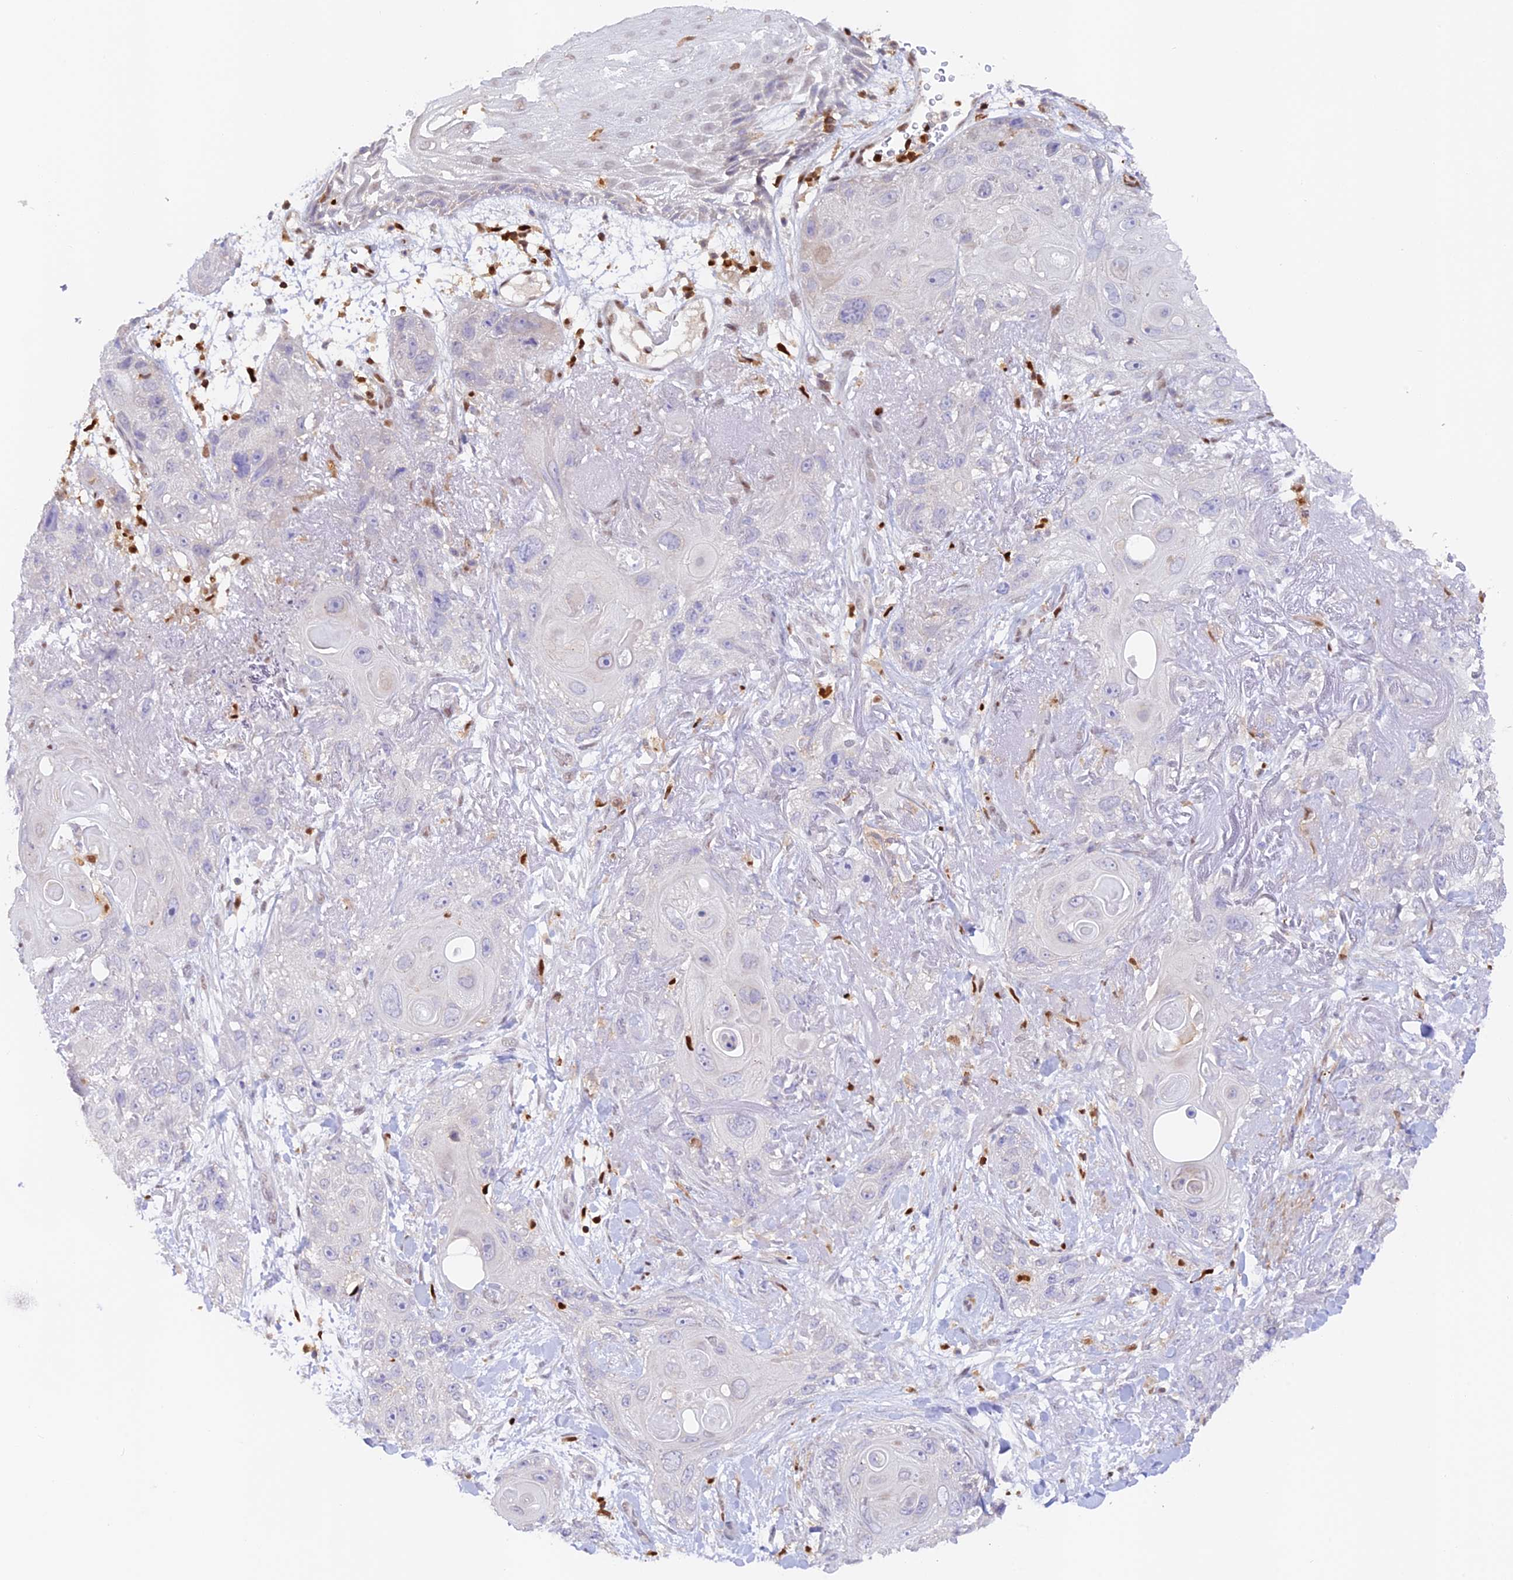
{"staining": {"intensity": "negative", "quantity": "none", "location": "none"}, "tissue": "skin cancer", "cell_type": "Tumor cells", "image_type": "cancer", "snomed": [{"axis": "morphology", "description": "Normal tissue, NOS"}, {"axis": "morphology", "description": "Squamous cell carcinoma, NOS"}, {"axis": "topography", "description": "Skin"}], "caption": "The IHC image has no significant staining in tumor cells of squamous cell carcinoma (skin) tissue.", "gene": "DENND1C", "patient": {"sex": "male", "age": 72}}